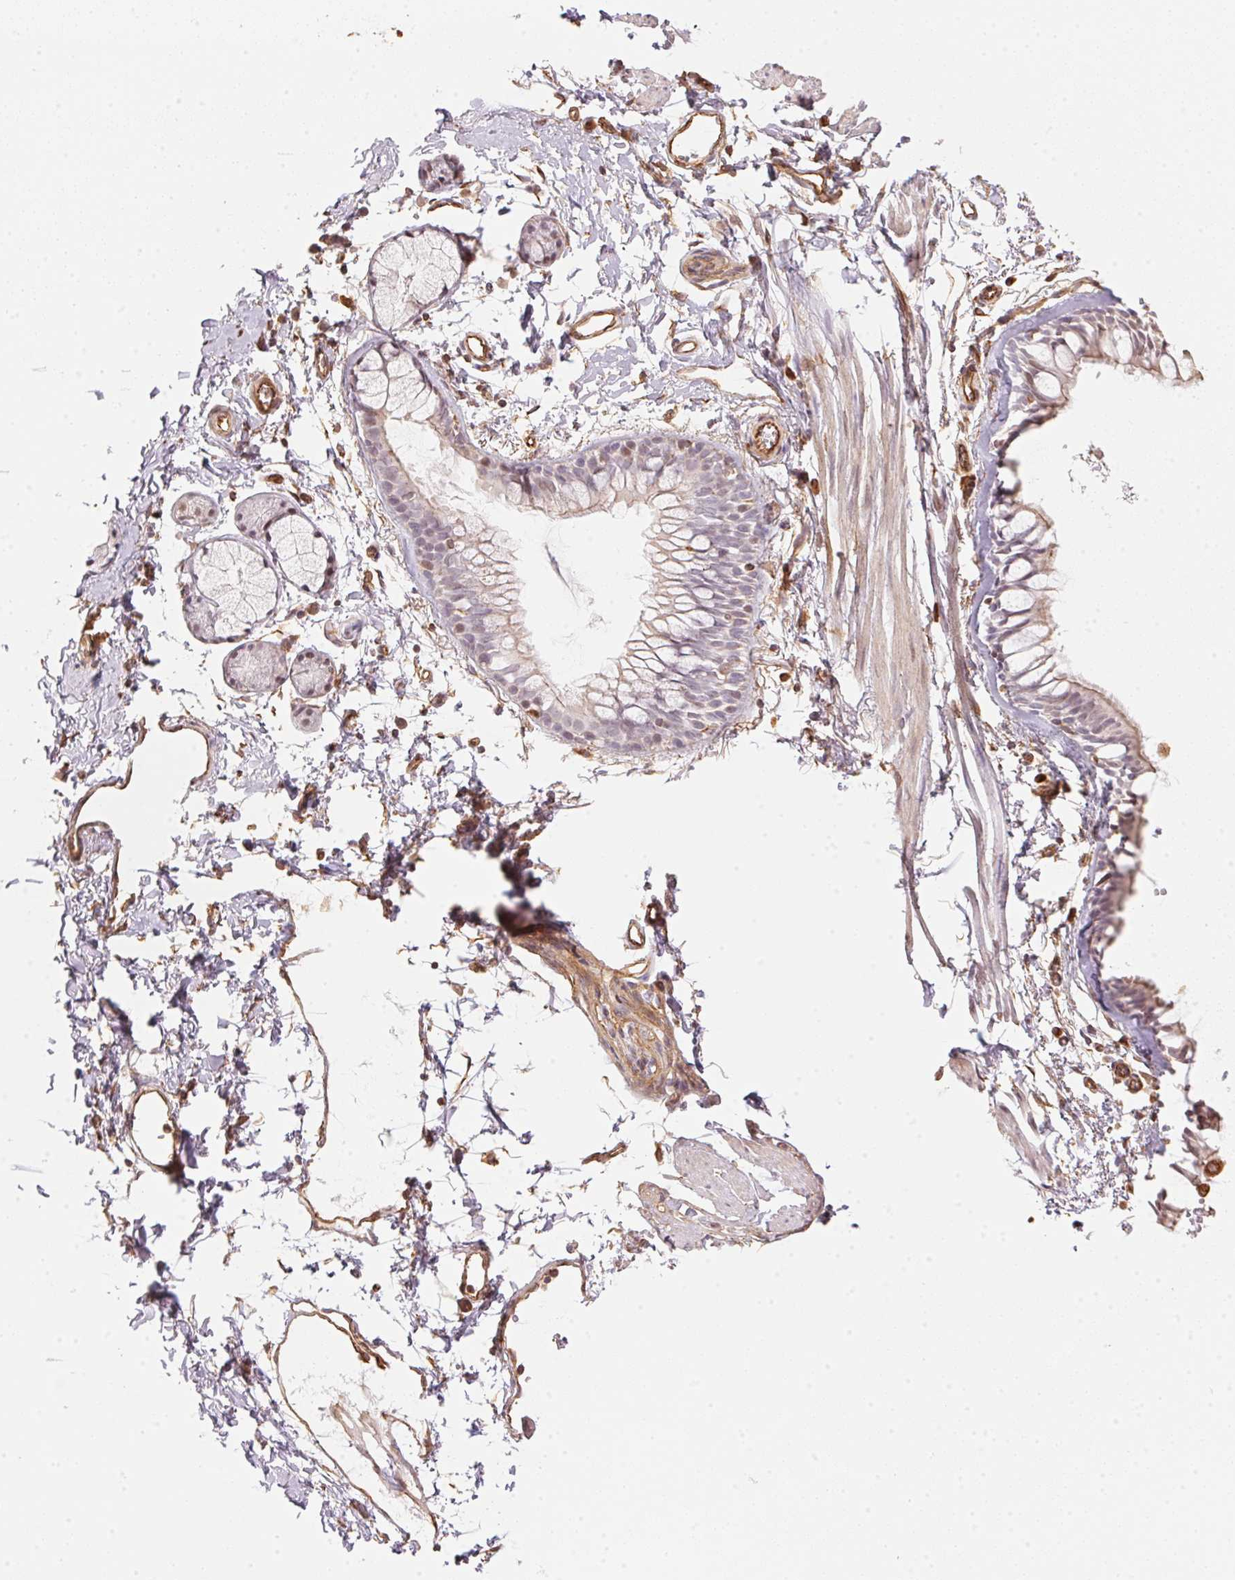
{"staining": {"intensity": "moderate", "quantity": "<25%", "location": "nuclear"}, "tissue": "bronchus", "cell_type": "Respiratory epithelial cells", "image_type": "normal", "snomed": [{"axis": "morphology", "description": "Normal tissue, NOS"}, {"axis": "topography", "description": "Cartilage tissue"}, {"axis": "topography", "description": "Bronchus"}], "caption": "DAB immunohistochemical staining of normal human bronchus exhibits moderate nuclear protein positivity in about <25% of respiratory epithelial cells.", "gene": "FOXR2", "patient": {"sex": "female", "age": 59}}